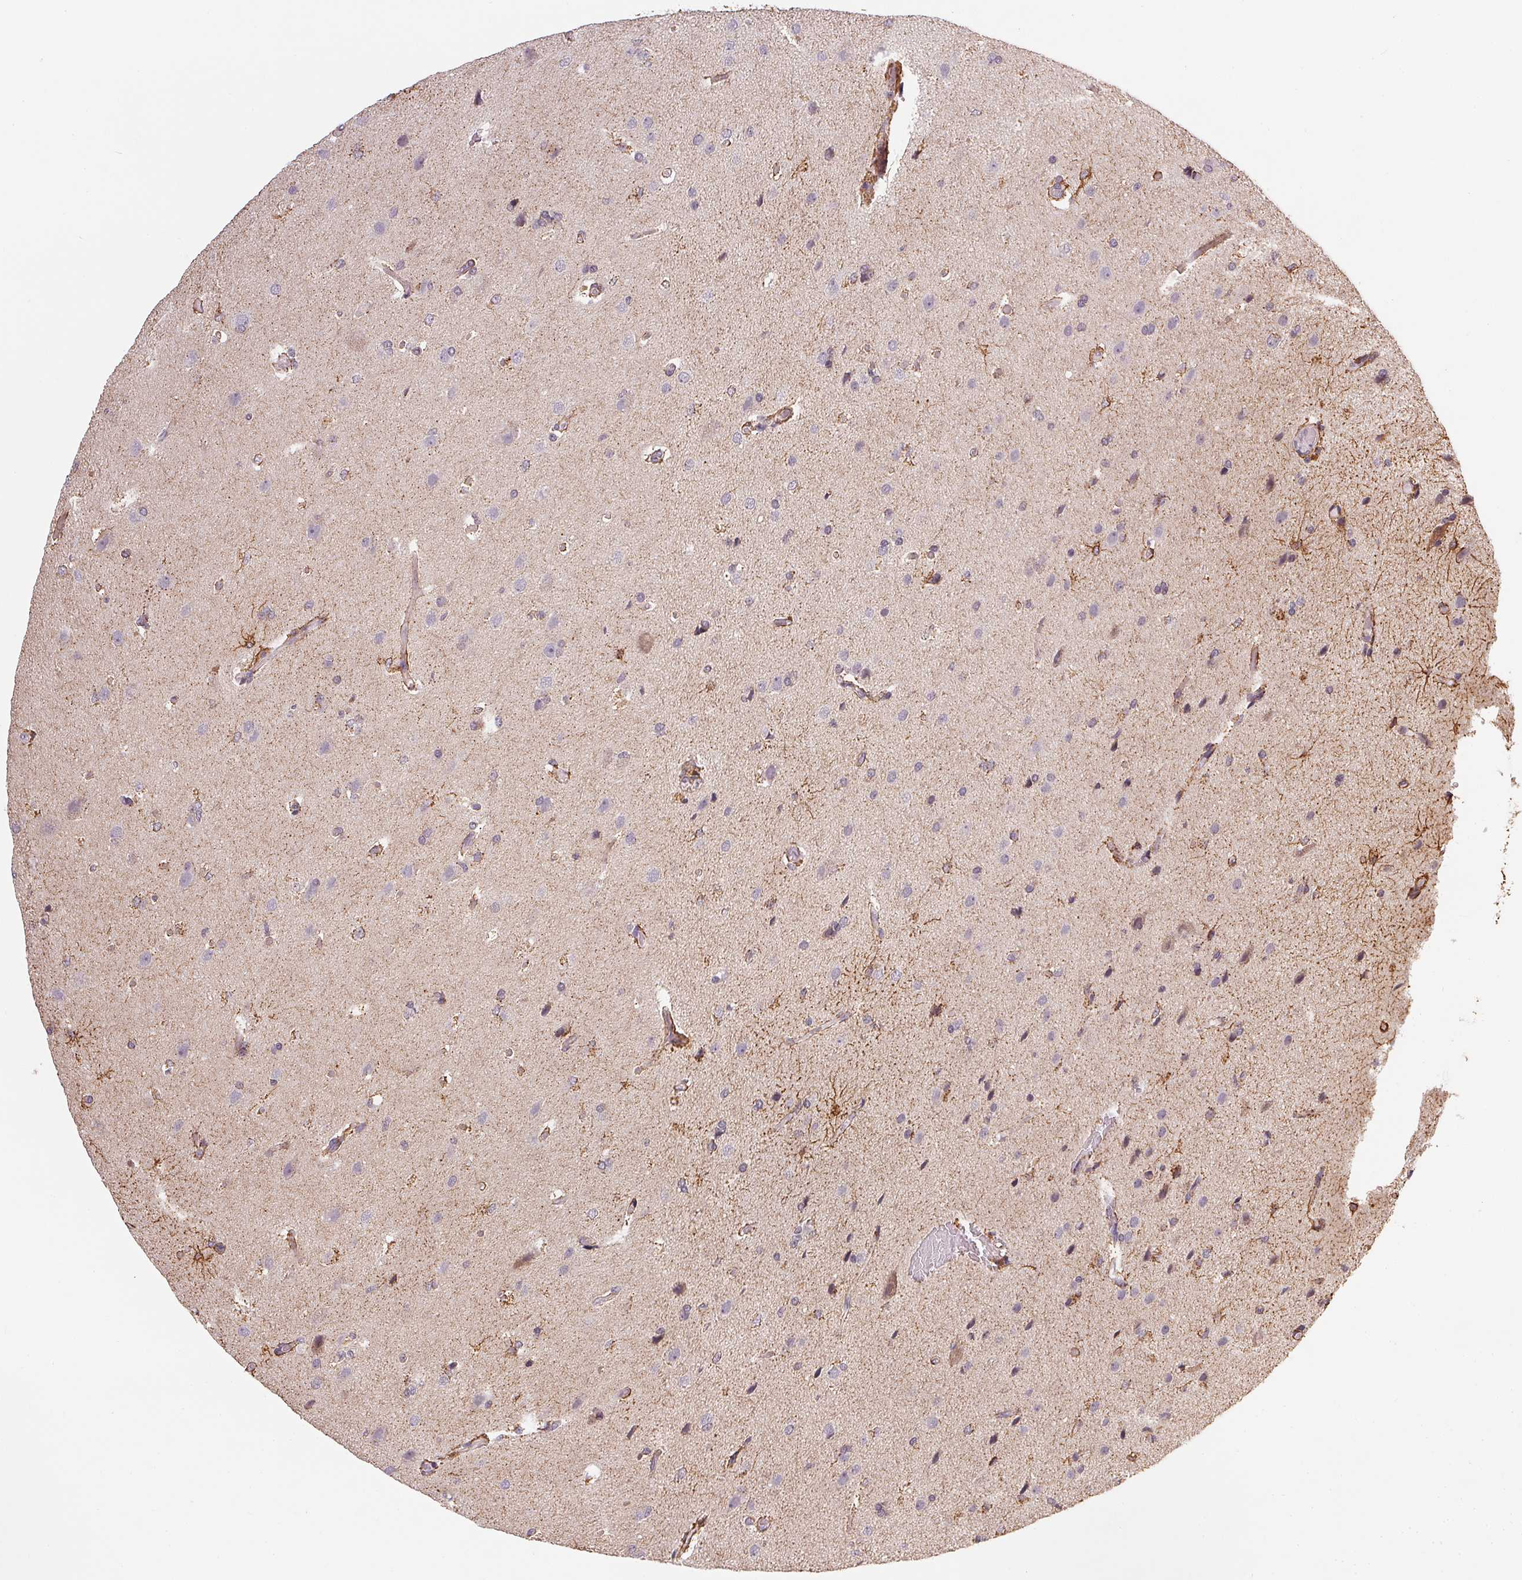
{"staining": {"intensity": "negative", "quantity": "none", "location": "none"}, "tissue": "glioma", "cell_type": "Tumor cells", "image_type": "cancer", "snomed": [{"axis": "morphology", "description": "Glioma, malignant, High grade"}, {"axis": "topography", "description": "Brain"}], "caption": "Human malignant glioma (high-grade) stained for a protein using IHC exhibits no positivity in tumor cells.", "gene": "NCOA4", "patient": {"sex": "male", "age": 68}}